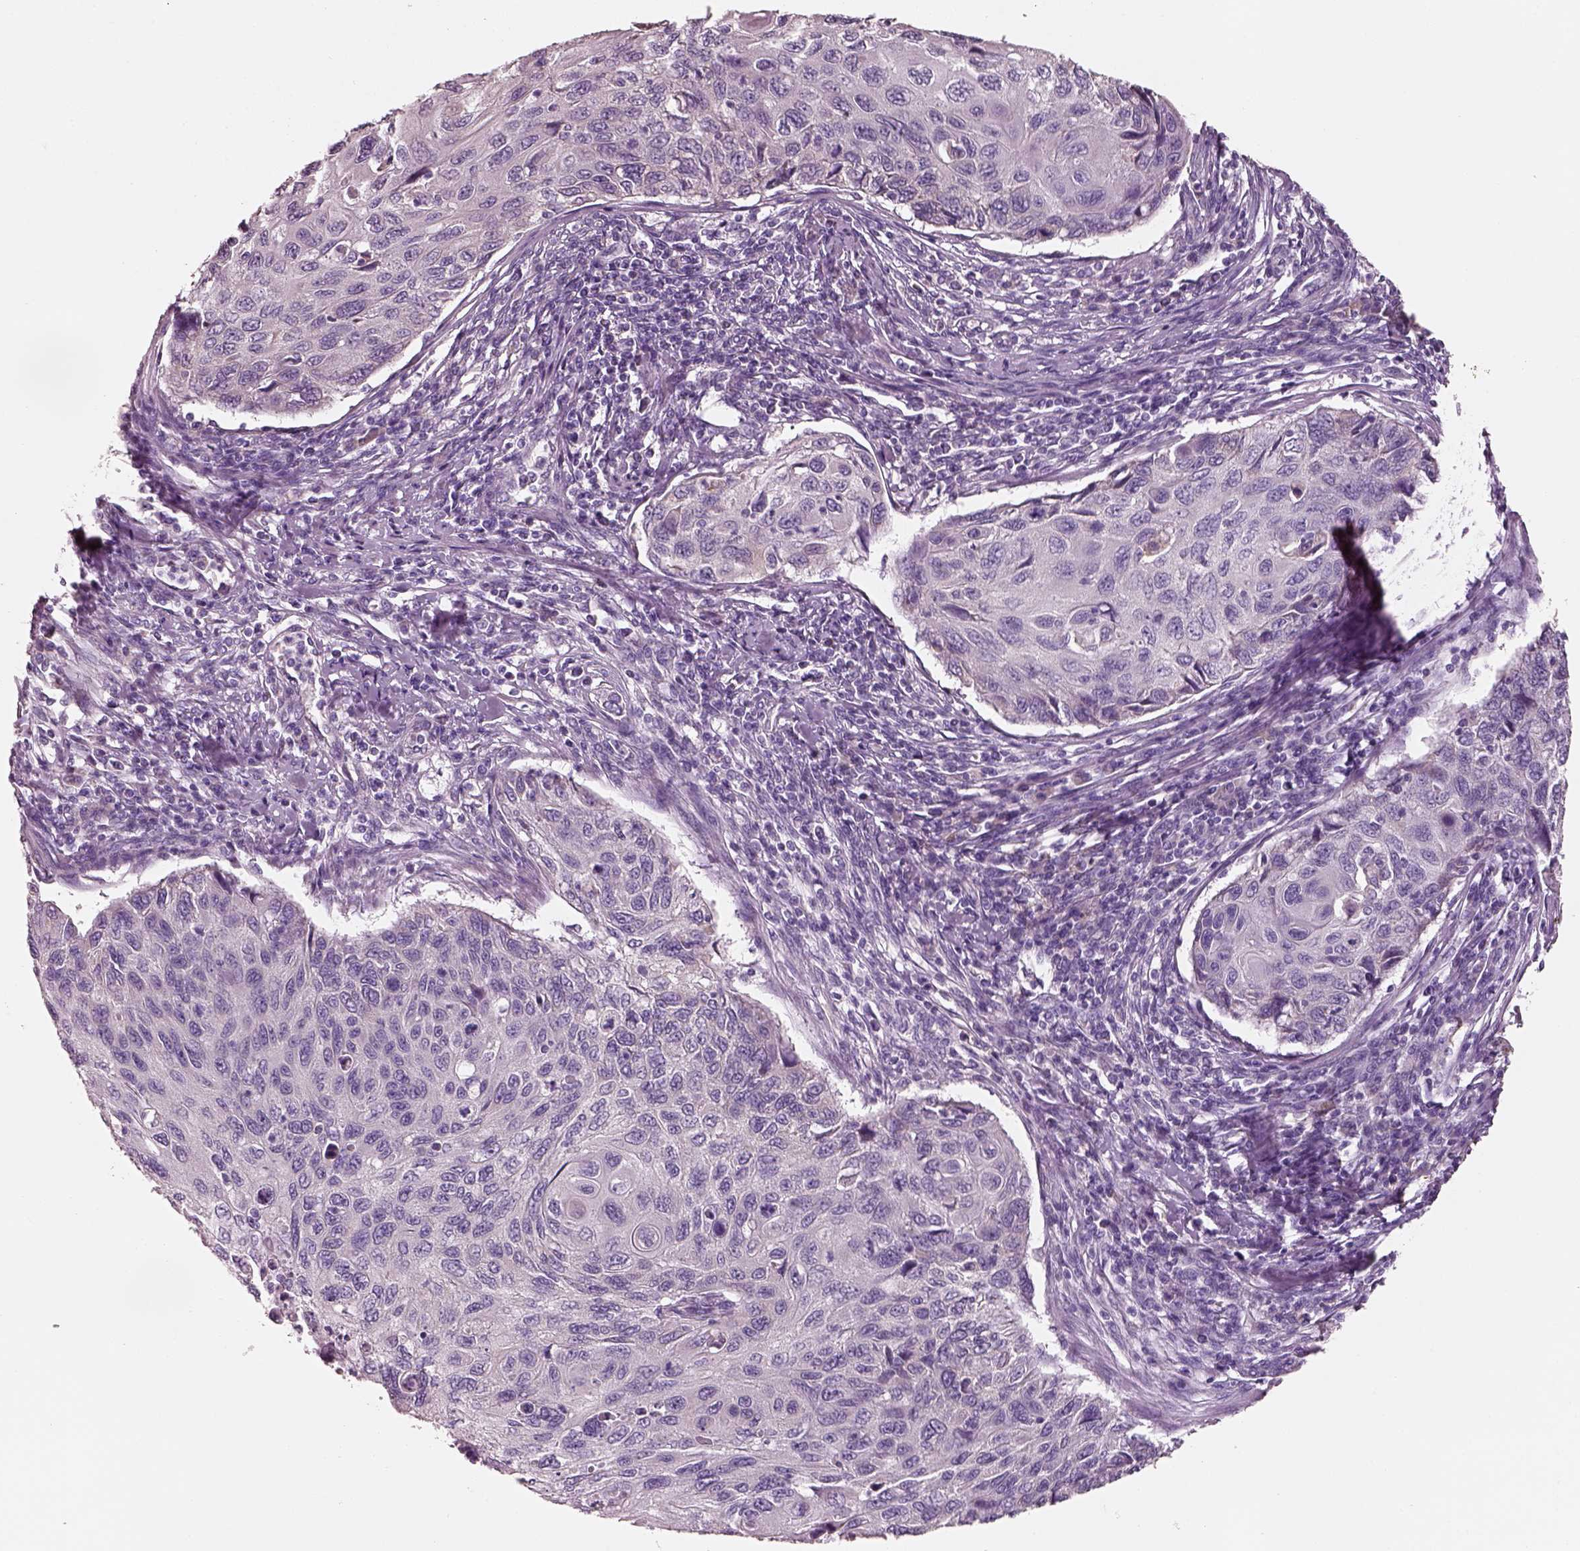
{"staining": {"intensity": "negative", "quantity": "none", "location": "none"}, "tissue": "cervical cancer", "cell_type": "Tumor cells", "image_type": "cancer", "snomed": [{"axis": "morphology", "description": "Squamous cell carcinoma, NOS"}, {"axis": "topography", "description": "Cervix"}], "caption": "Protein analysis of cervical cancer displays no significant positivity in tumor cells.", "gene": "PNOC", "patient": {"sex": "female", "age": 70}}